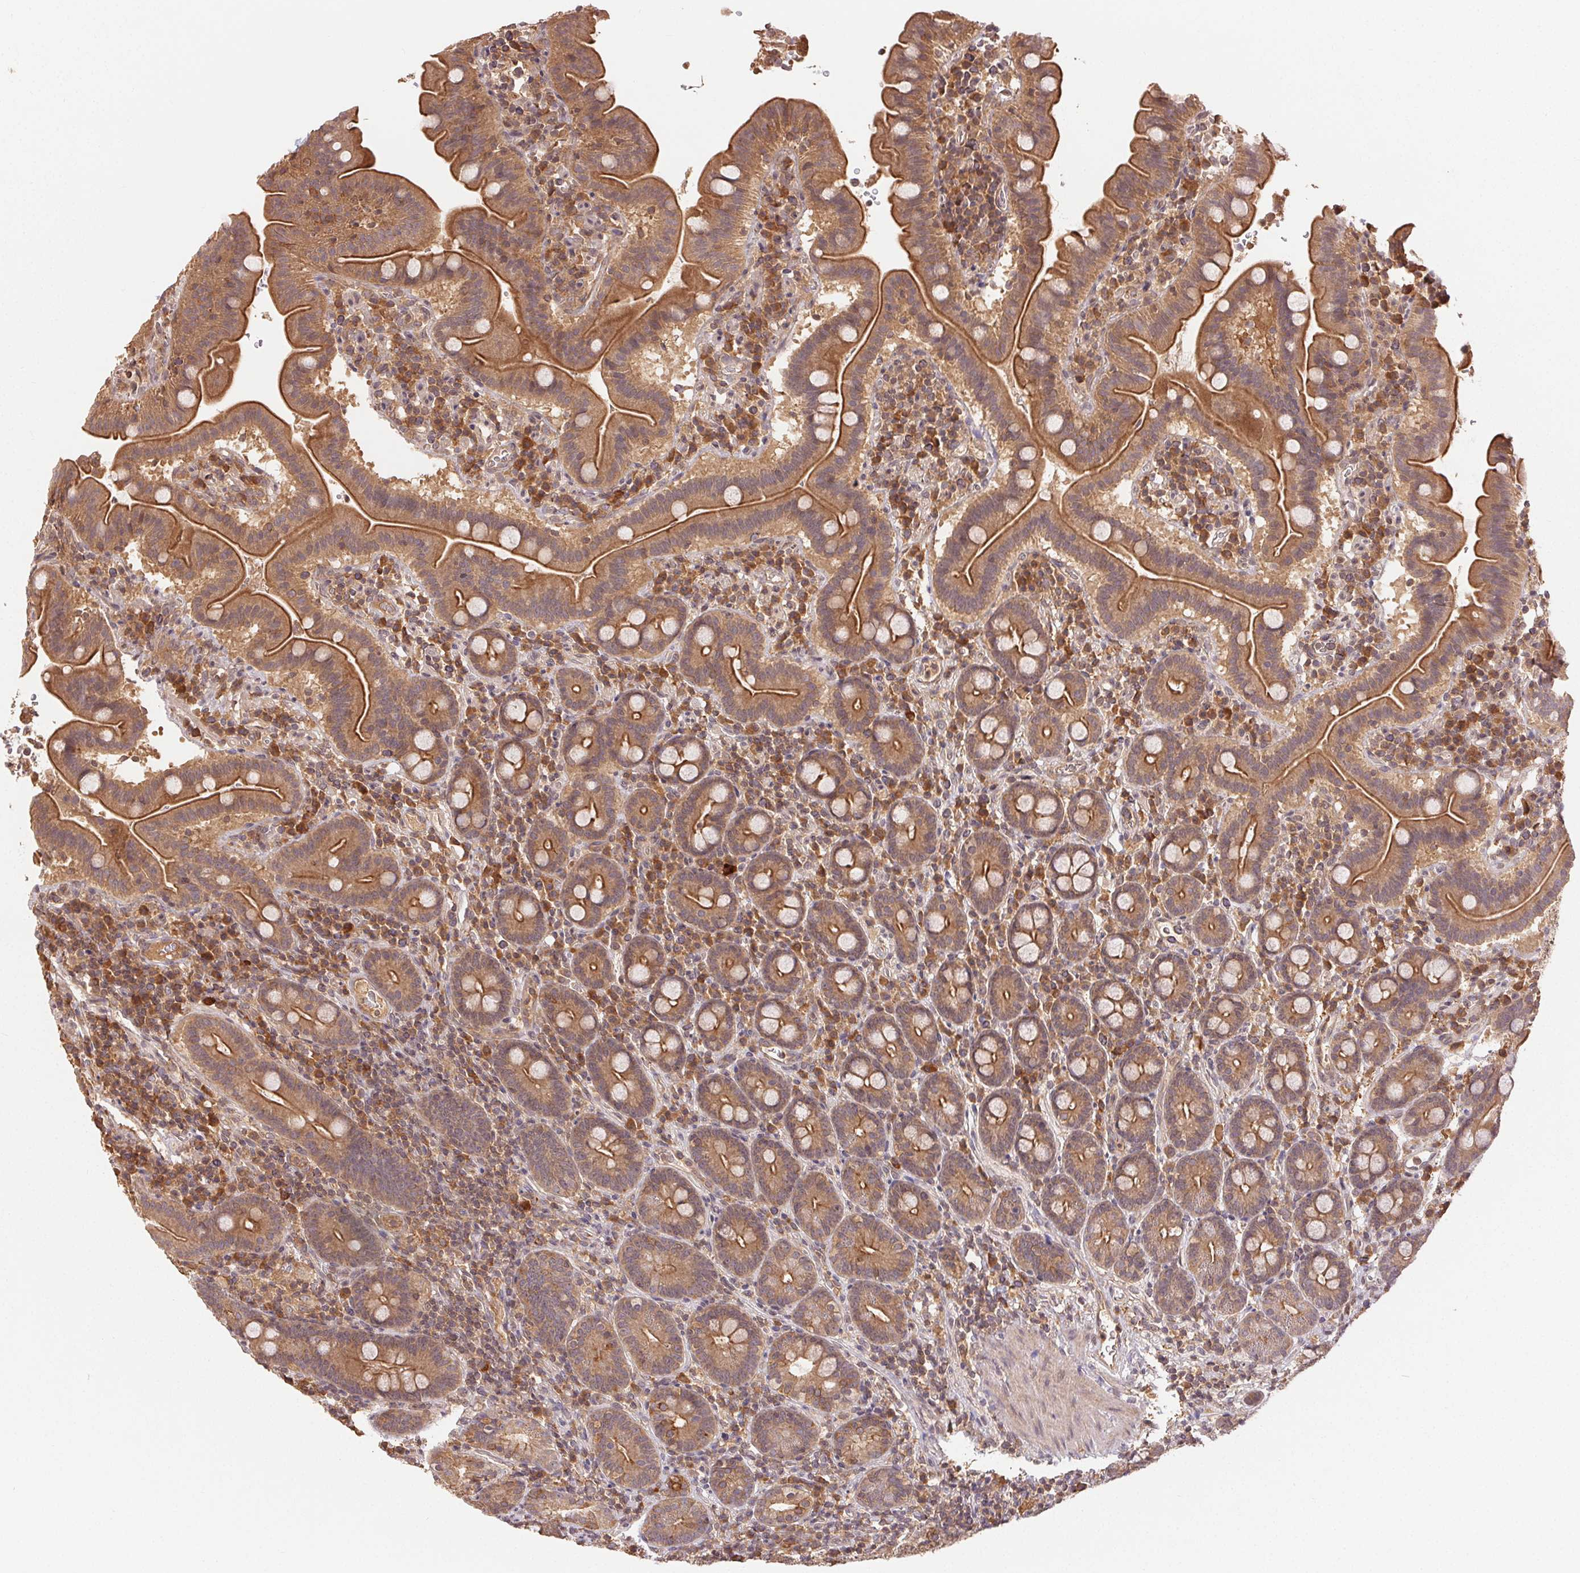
{"staining": {"intensity": "strong", "quantity": ">75%", "location": "cytoplasmic/membranous"}, "tissue": "small intestine", "cell_type": "Glandular cells", "image_type": "normal", "snomed": [{"axis": "morphology", "description": "Normal tissue, NOS"}, {"axis": "topography", "description": "Small intestine"}], "caption": "IHC photomicrograph of benign human small intestine stained for a protein (brown), which displays high levels of strong cytoplasmic/membranous staining in approximately >75% of glandular cells.", "gene": "MAPKAPK2", "patient": {"sex": "male", "age": 26}}